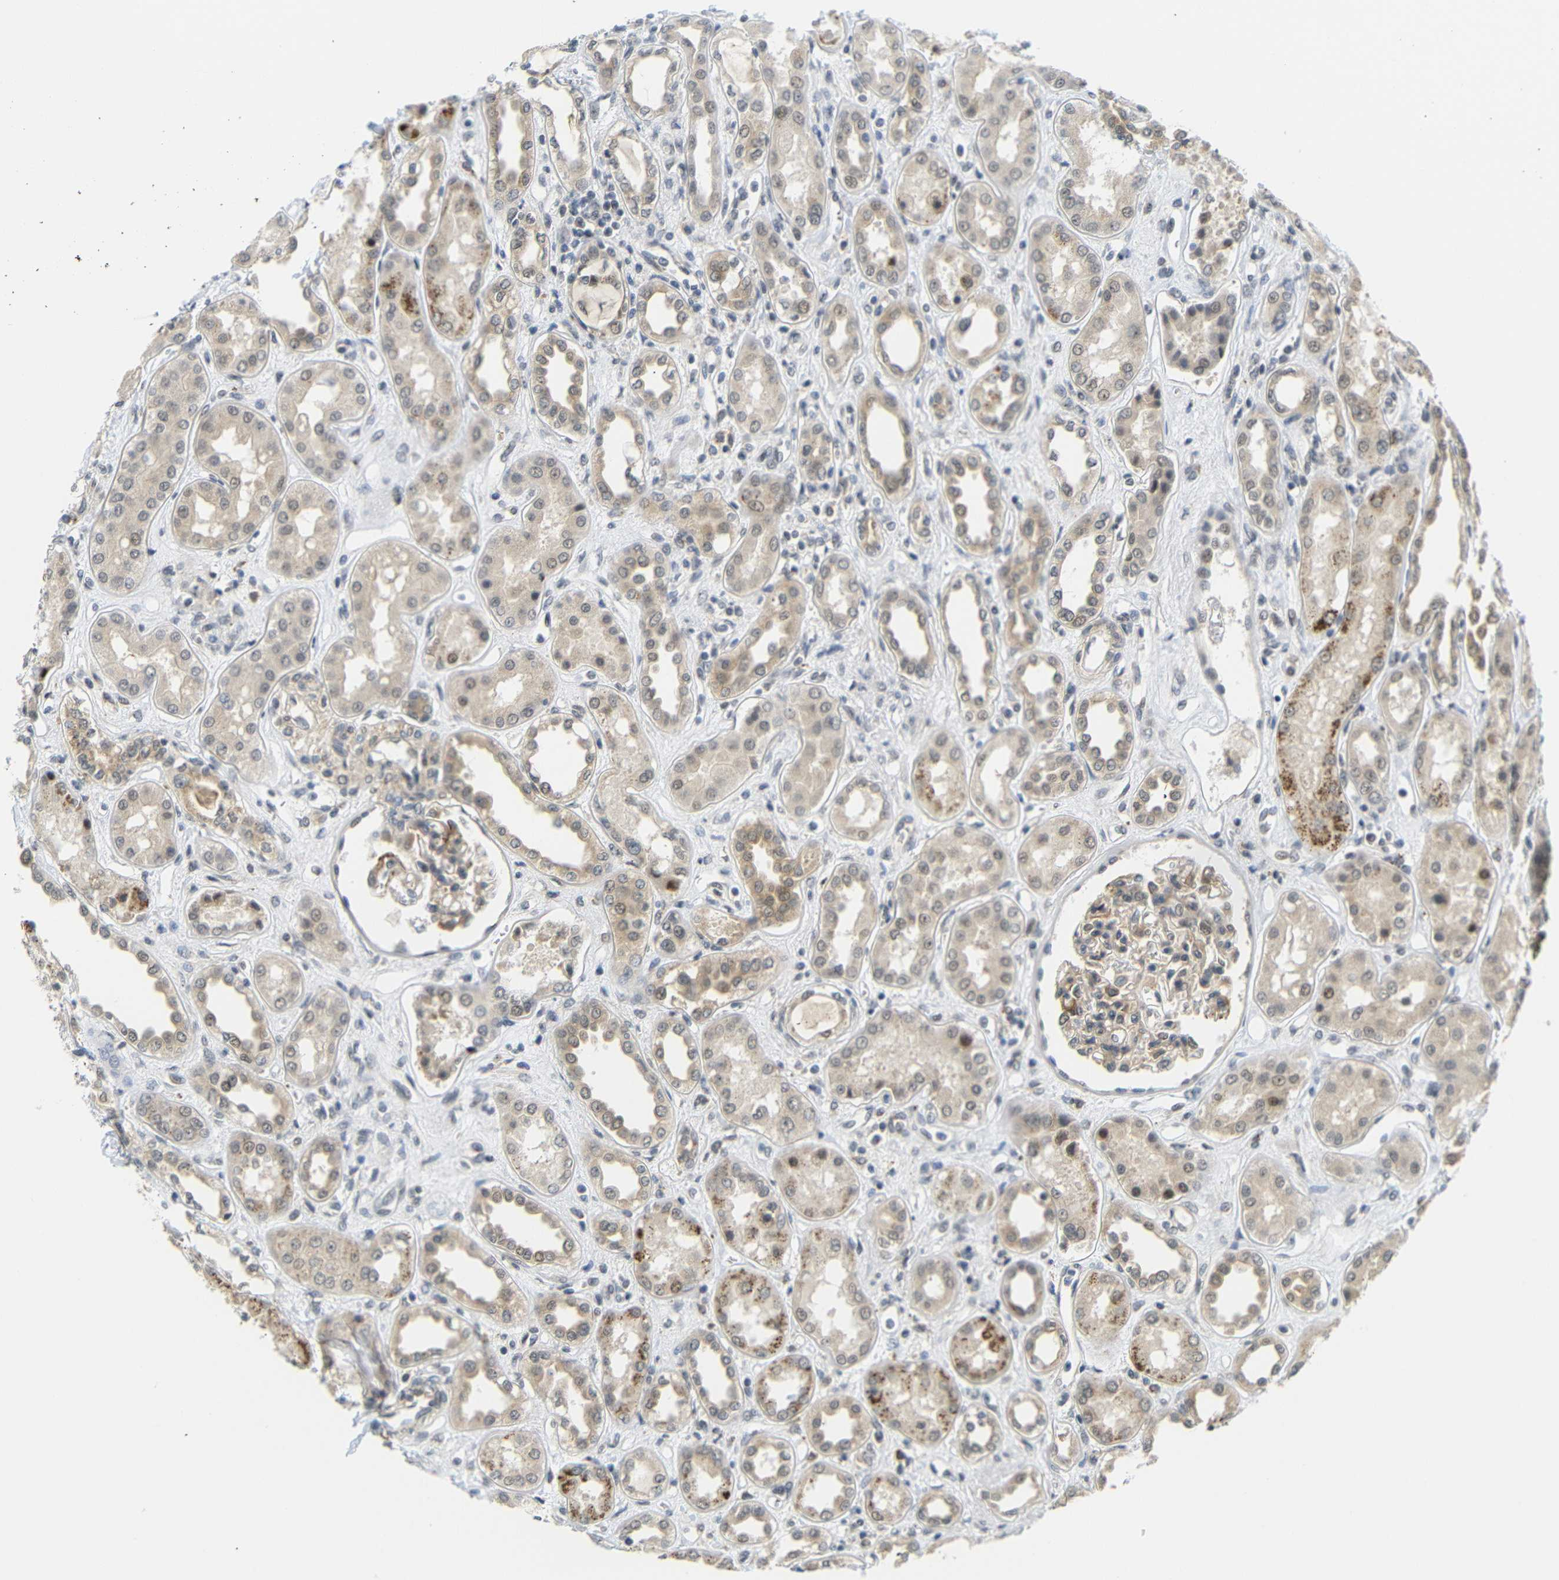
{"staining": {"intensity": "weak", "quantity": ">75%", "location": "cytoplasmic/membranous"}, "tissue": "kidney", "cell_type": "Cells in glomeruli", "image_type": "normal", "snomed": [{"axis": "morphology", "description": "Normal tissue, NOS"}, {"axis": "topography", "description": "Kidney"}], "caption": "This micrograph reveals normal kidney stained with IHC to label a protein in brown. The cytoplasmic/membranous of cells in glomeruli show weak positivity for the protein. Nuclei are counter-stained blue.", "gene": "GJA5", "patient": {"sex": "male", "age": 59}}